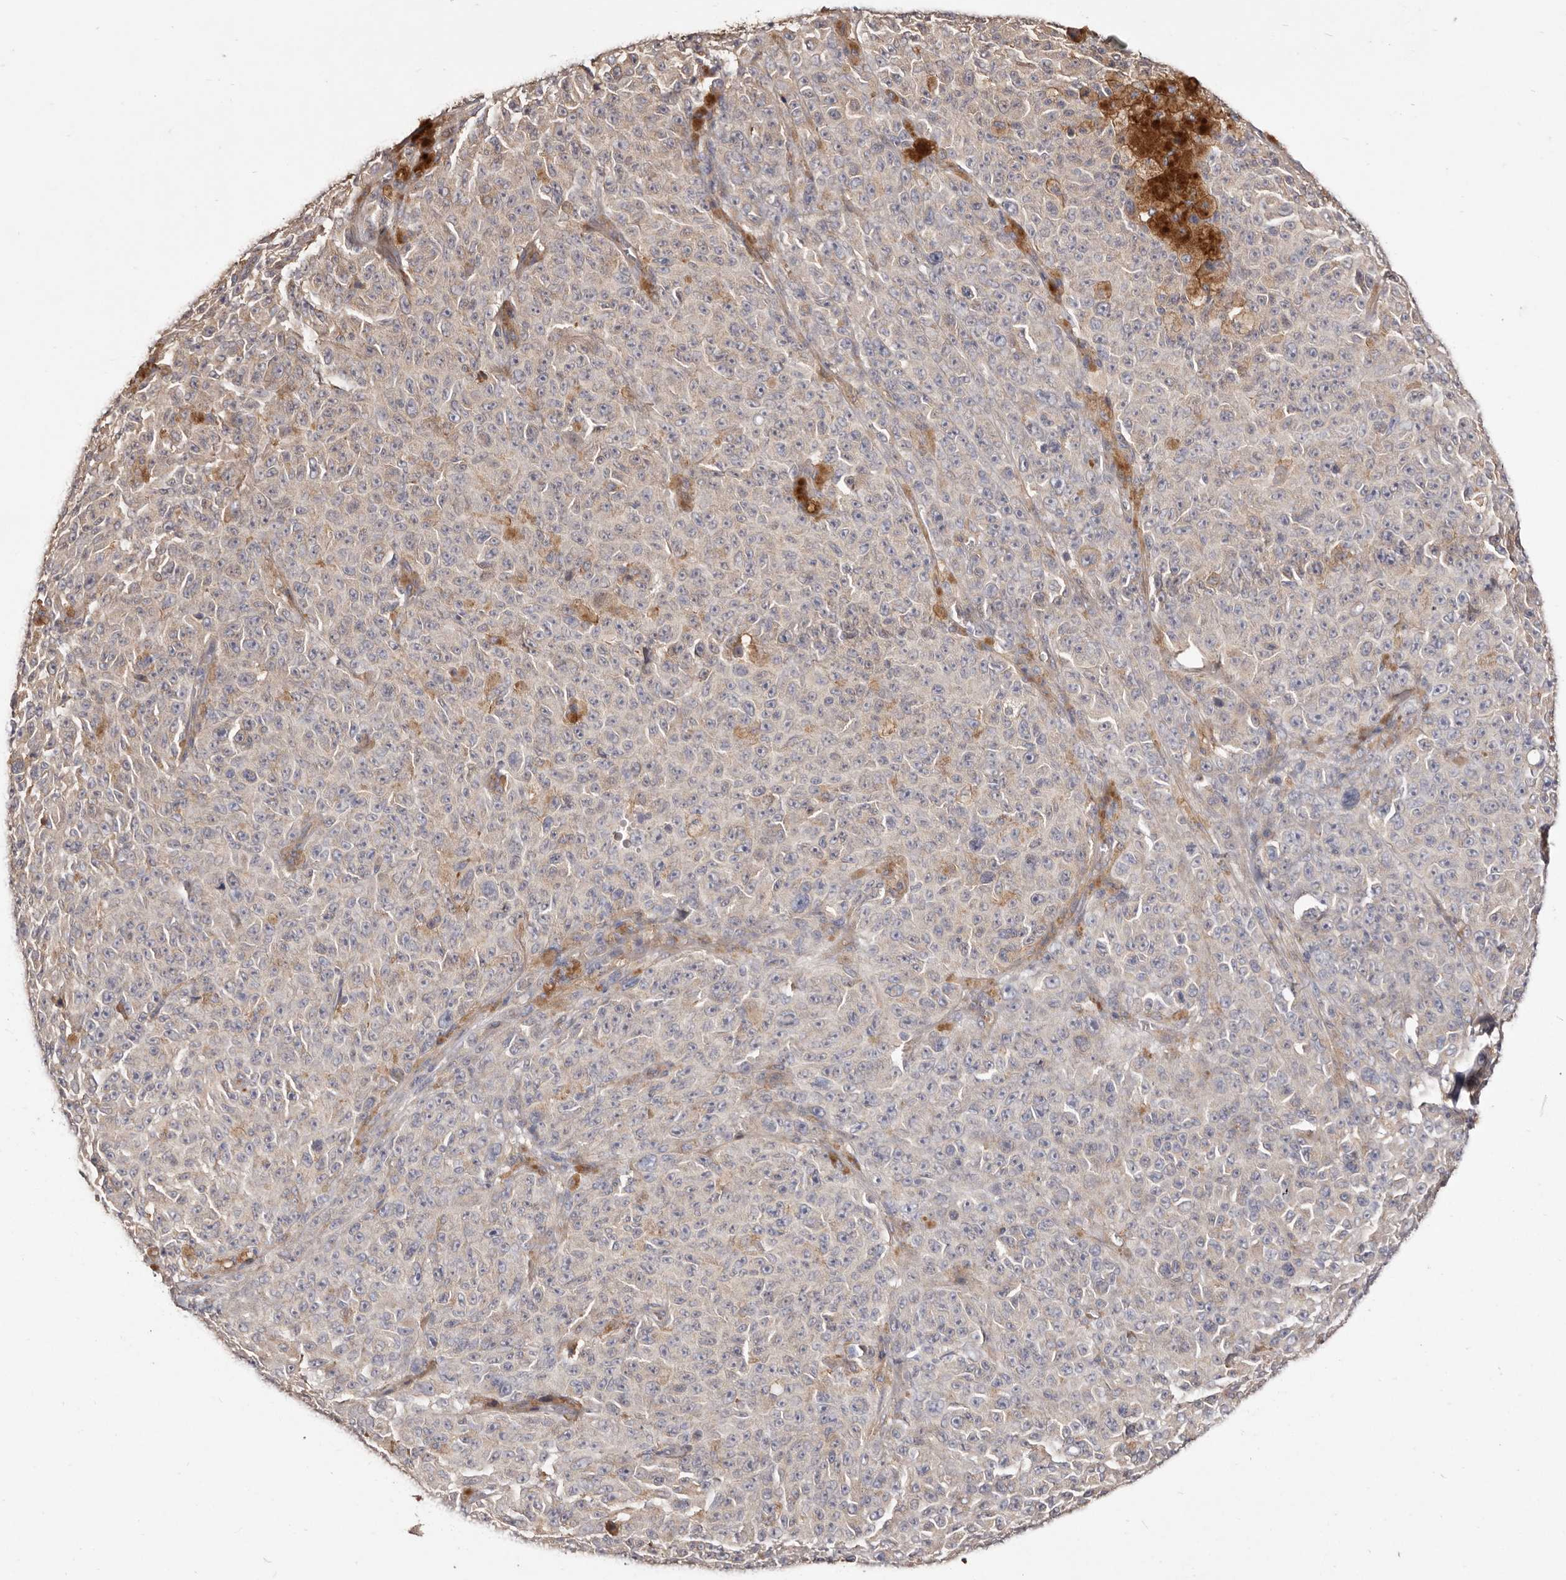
{"staining": {"intensity": "negative", "quantity": "none", "location": "none"}, "tissue": "melanoma", "cell_type": "Tumor cells", "image_type": "cancer", "snomed": [{"axis": "morphology", "description": "Malignant melanoma, NOS"}, {"axis": "topography", "description": "Skin"}], "caption": "High power microscopy image of an immunohistochemistry image of melanoma, revealing no significant expression in tumor cells.", "gene": "LRRC25", "patient": {"sex": "female", "age": 82}}